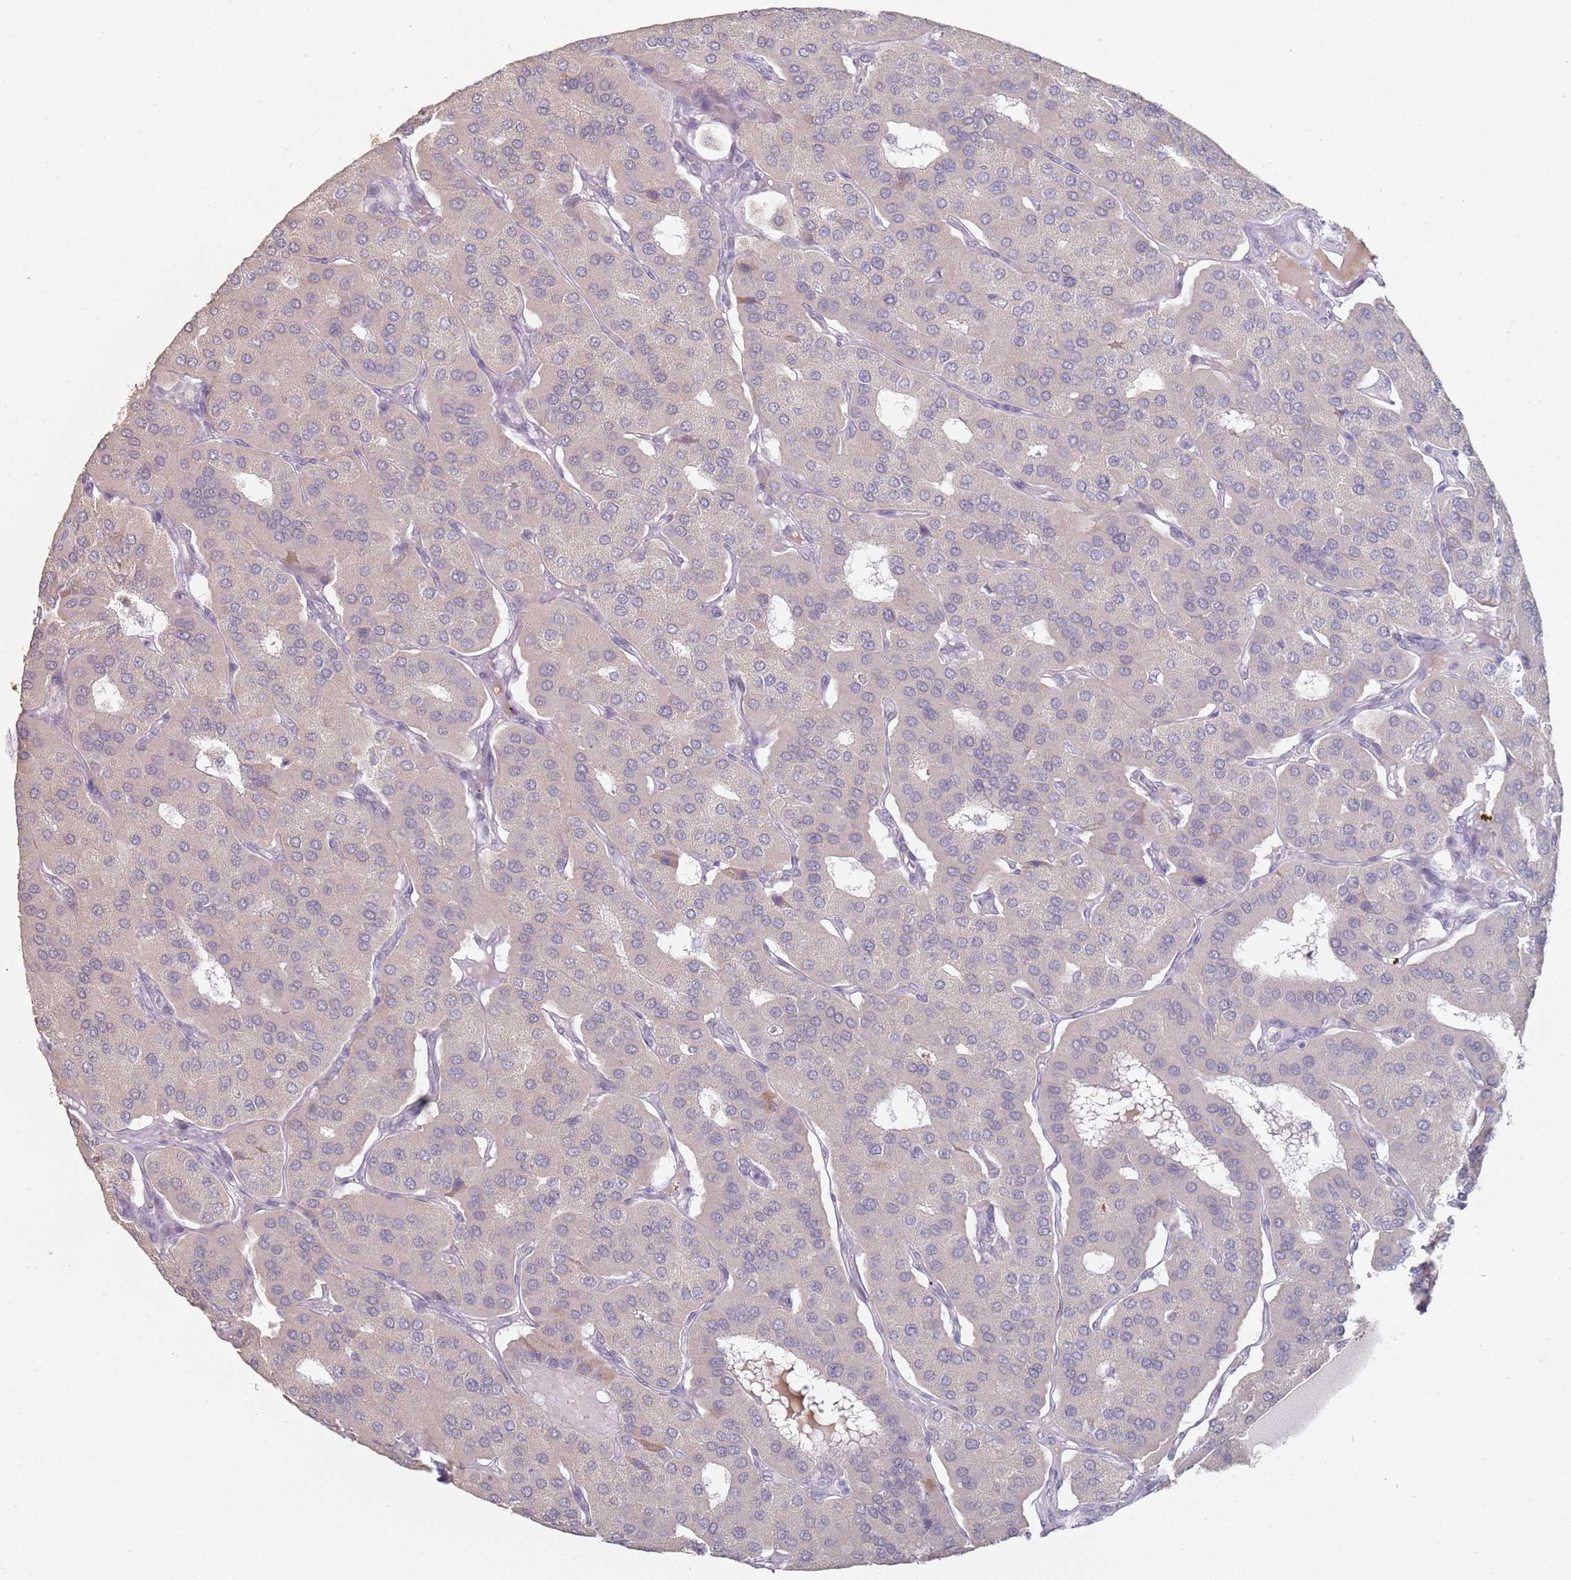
{"staining": {"intensity": "negative", "quantity": "none", "location": "none"}, "tissue": "parathyroid gland", "cell_type": "Glandular cells", "image_type": "normal", "snomed": [{"axis": "morphology", "description": "Normal tissue, NOS"}, {"axis": "morphology", "description": "Adenoma, NOS"}, {"axis": "topography", "description": "Parathyroid gland"}], "caption": "Immunohistochemical staining of normal human parathyroid gland exhibits no significant positivity in glandular cells.", "gene": "DNAH11", "patient": {"sex": "female", "age": 86}}